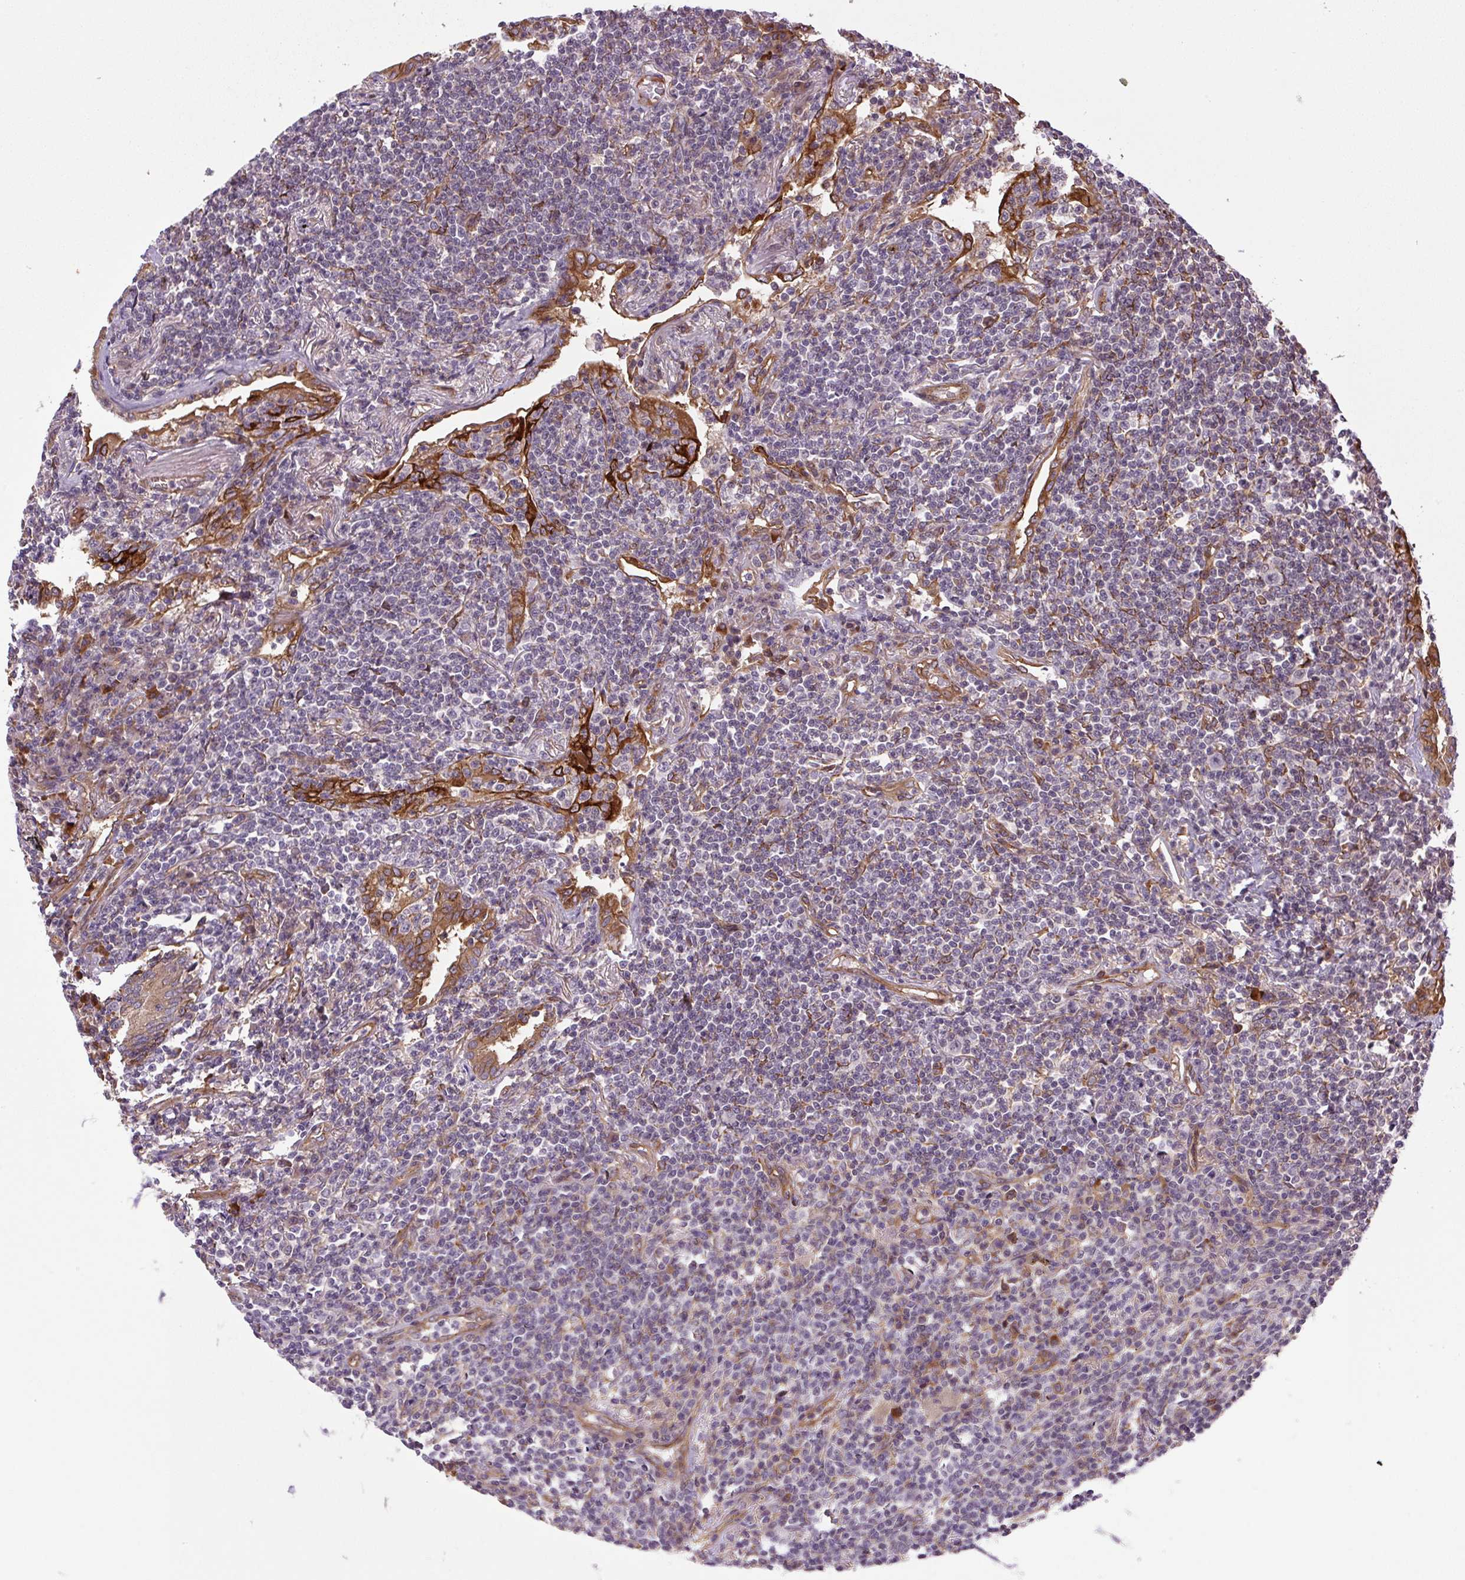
{"staining": {"intensity": "negative", "quantity": "none", "location": "none"}, "tissue": "lymphoma", "cell_type": "Tumor cells", "image_type": "cancer", "snomed": [{"axis": "morphology", "description": "Malignant lymphoma, non-Hodgkin's type, Low grade"}, {"axis": "topography", "description": "Lung"}], "caption": "Tumor cells show no significant staining in low-grade malignant lymphoma, non-Hodgkin's type. (DAB immunohistochemistry with hematoxylin counter stain).", "gene": "SEPTIN10", "patient": {"sex": "female", "age": 71}}